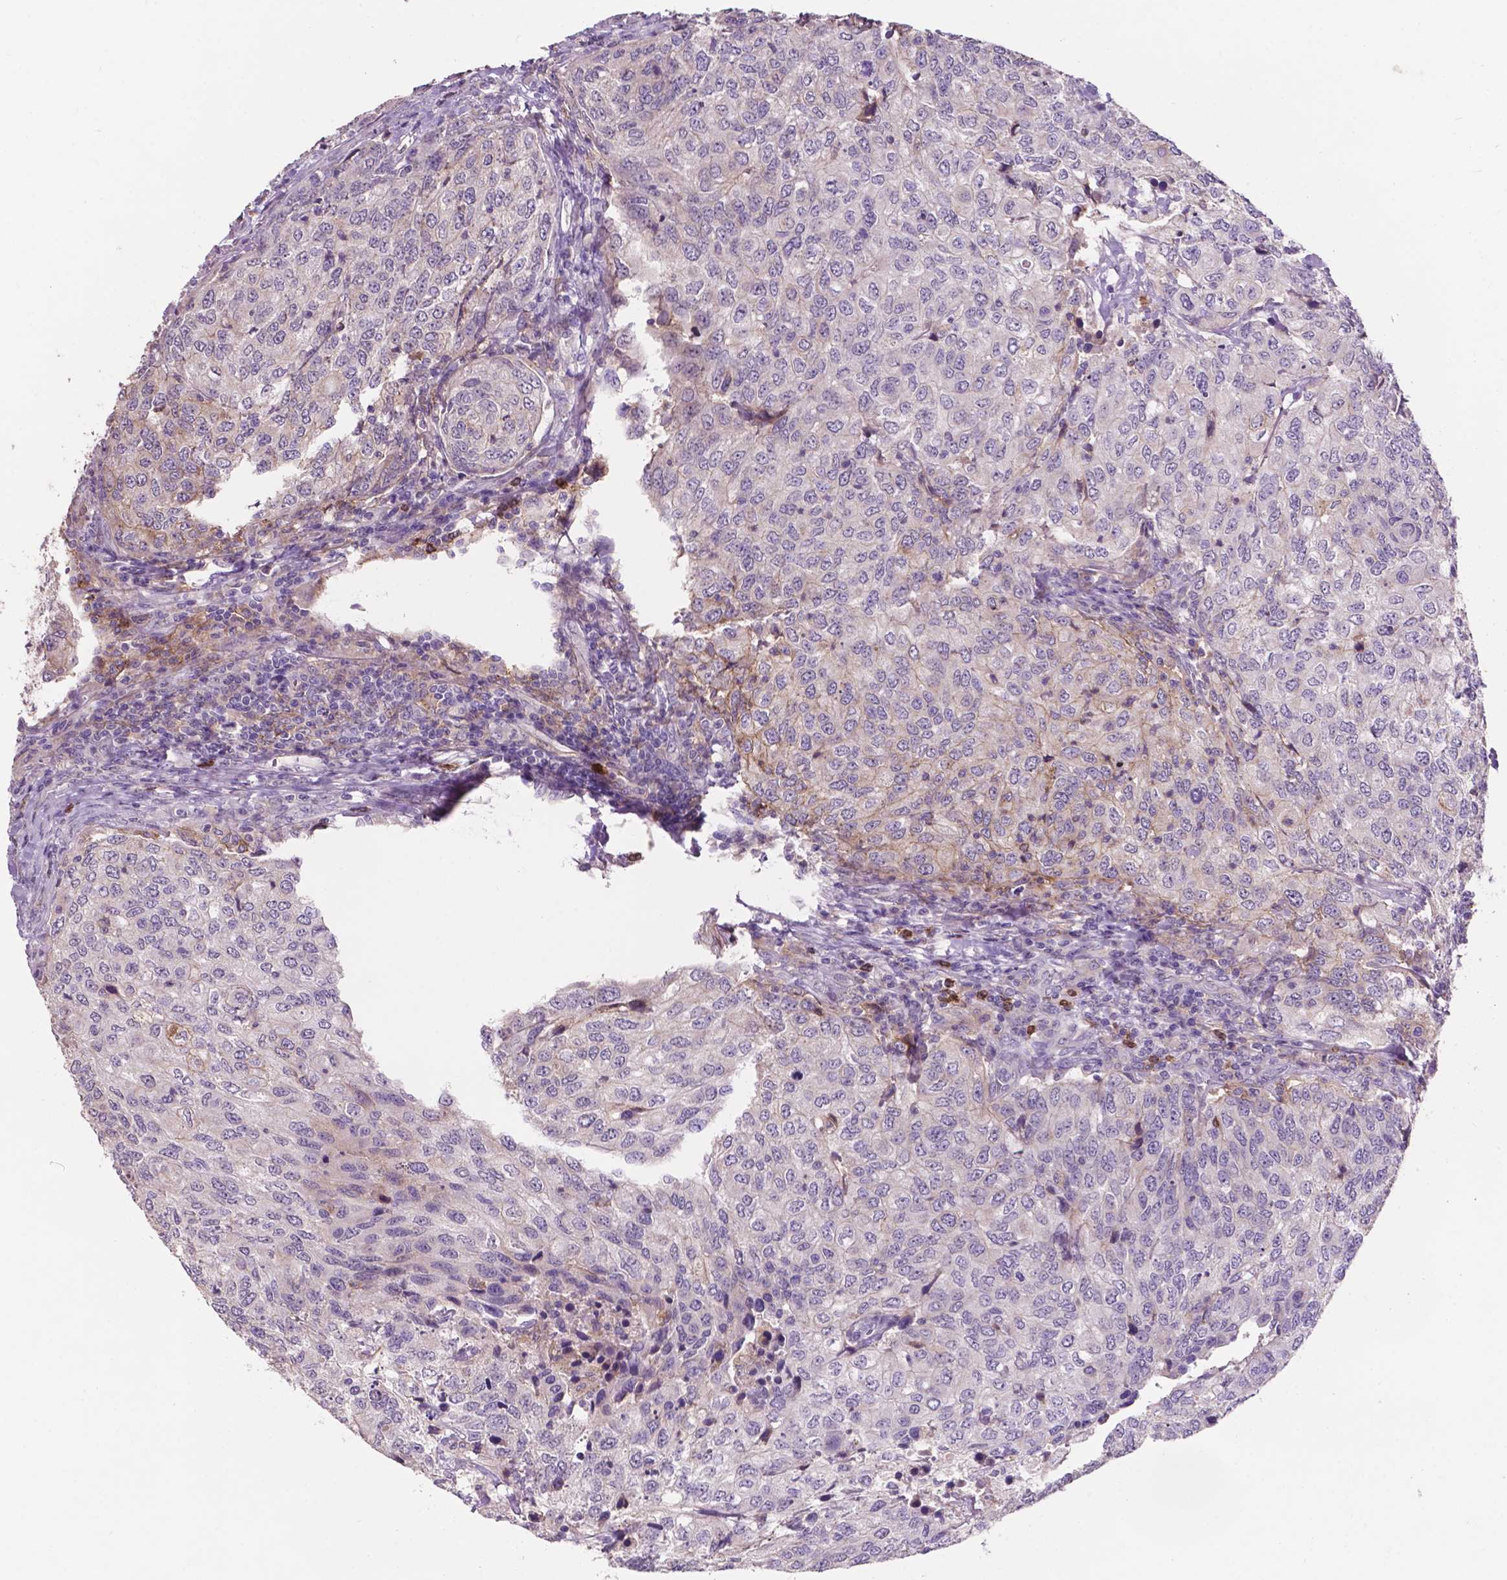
{"staining": {"intensity": "negative", "quantity": "none", "location": "none"}, "tissue": "urothelial cancer", "cell_type": "Tumor cells", "image_type": "cancer", "snomed": [{"axis": "morphology", "description": "Urothelial carcinoma, High grade"}, {"axis": "topography", "description": "Urinary bladder"}], "caption": "Image shows no protein staining in tumor cells of high-grade urothelial carcinoma tissue.", "gene": "PLSCR1", "patient": {"sex": "female", "age": 78}}